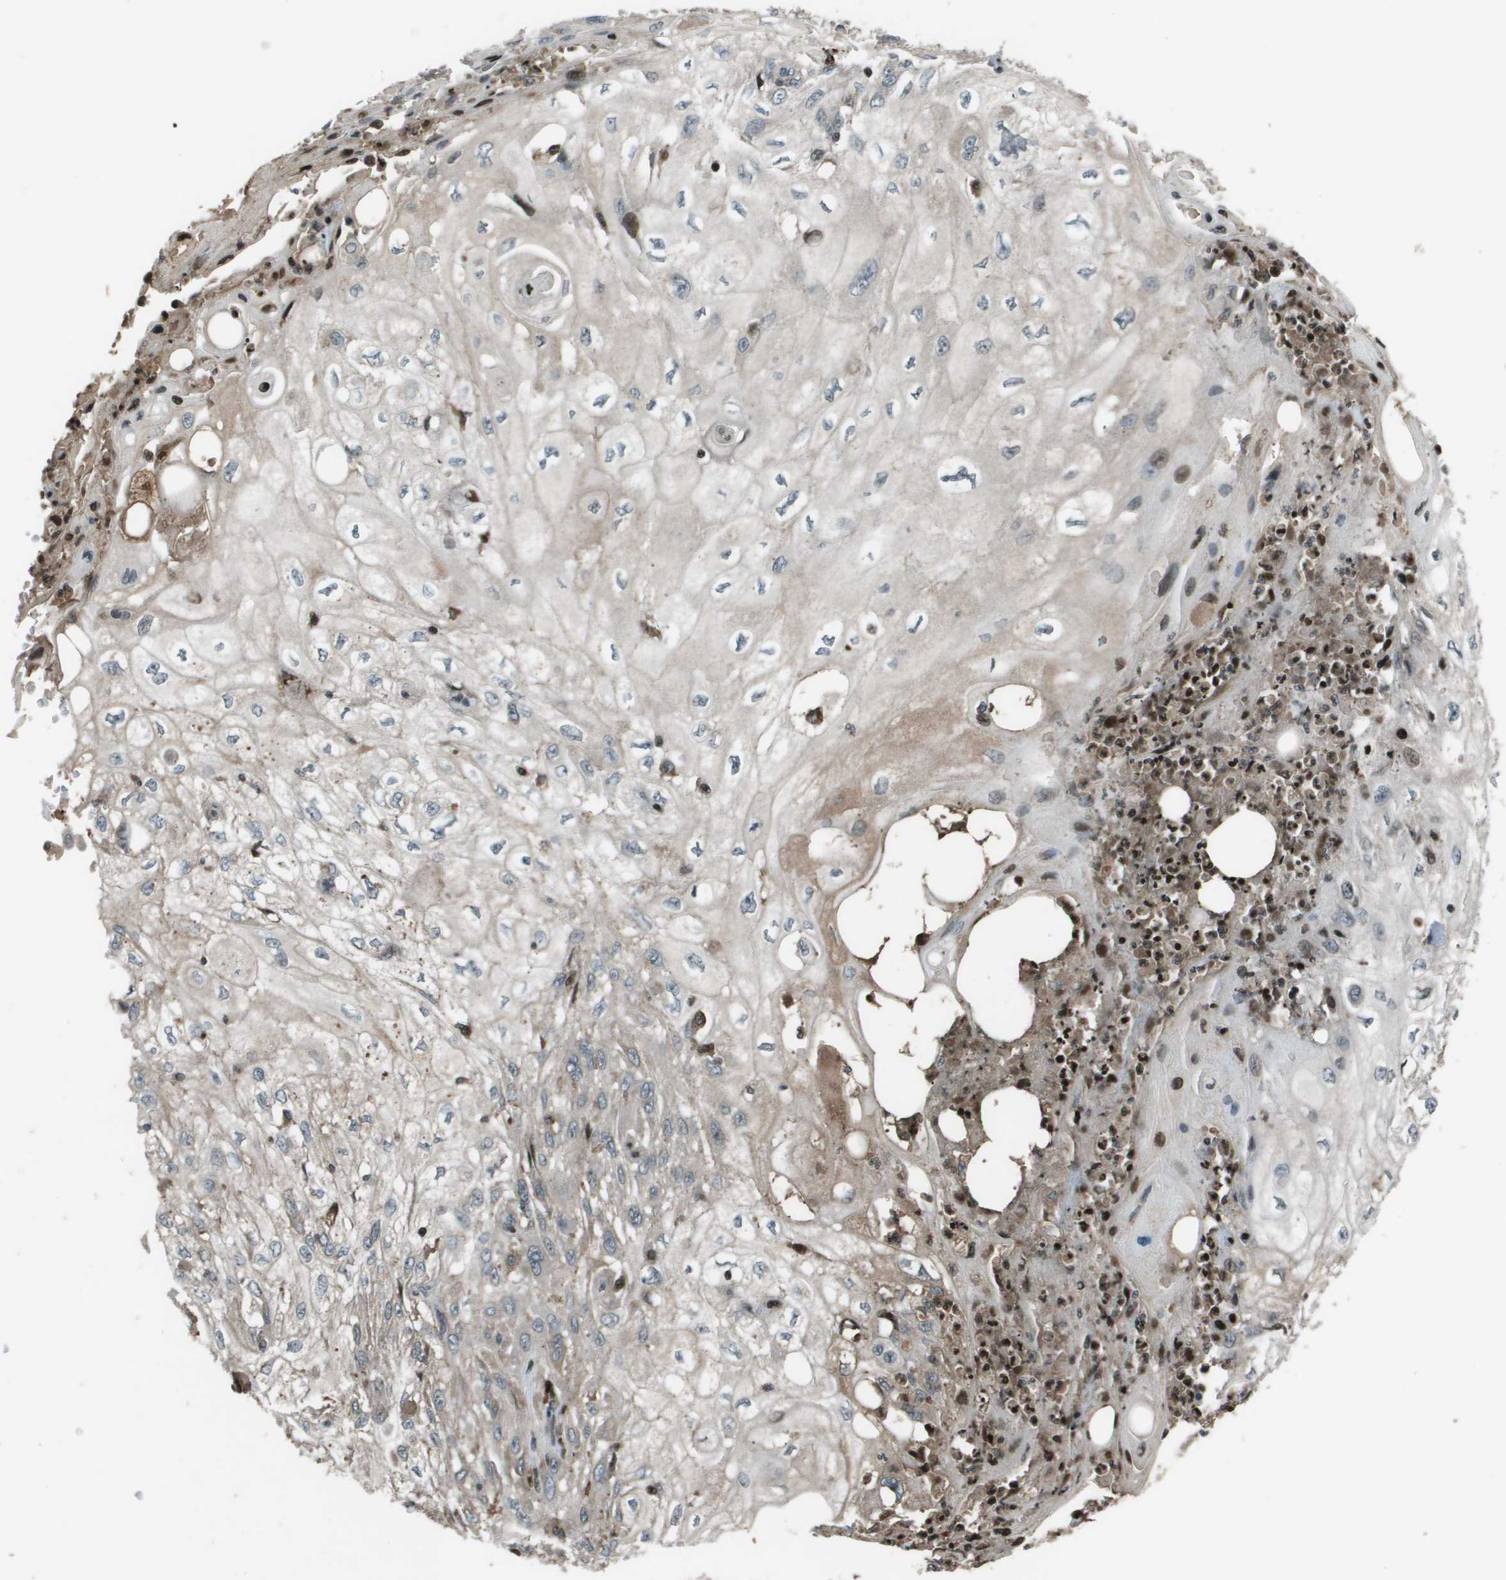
{"staining": {"intensity": "weak", "quantity": "<25%", "location": "cytoplasmic/membranous"}, "tissue": "skin cancer", "cell_type": "Tumor cells", "image_type": "cancer", "snomed": [{"axis": "morphology", "description": "Squamous cell carcinoma, NOS"}, {"axis": "topography", "description": "Skin"}], "caption": "Skin squamous cell carcinoma stained for a protein using immunohistochemistry reveals no staining tumor cells.", "gene": "CXCL12", "patient": {"sex": "male", "age": 75}}